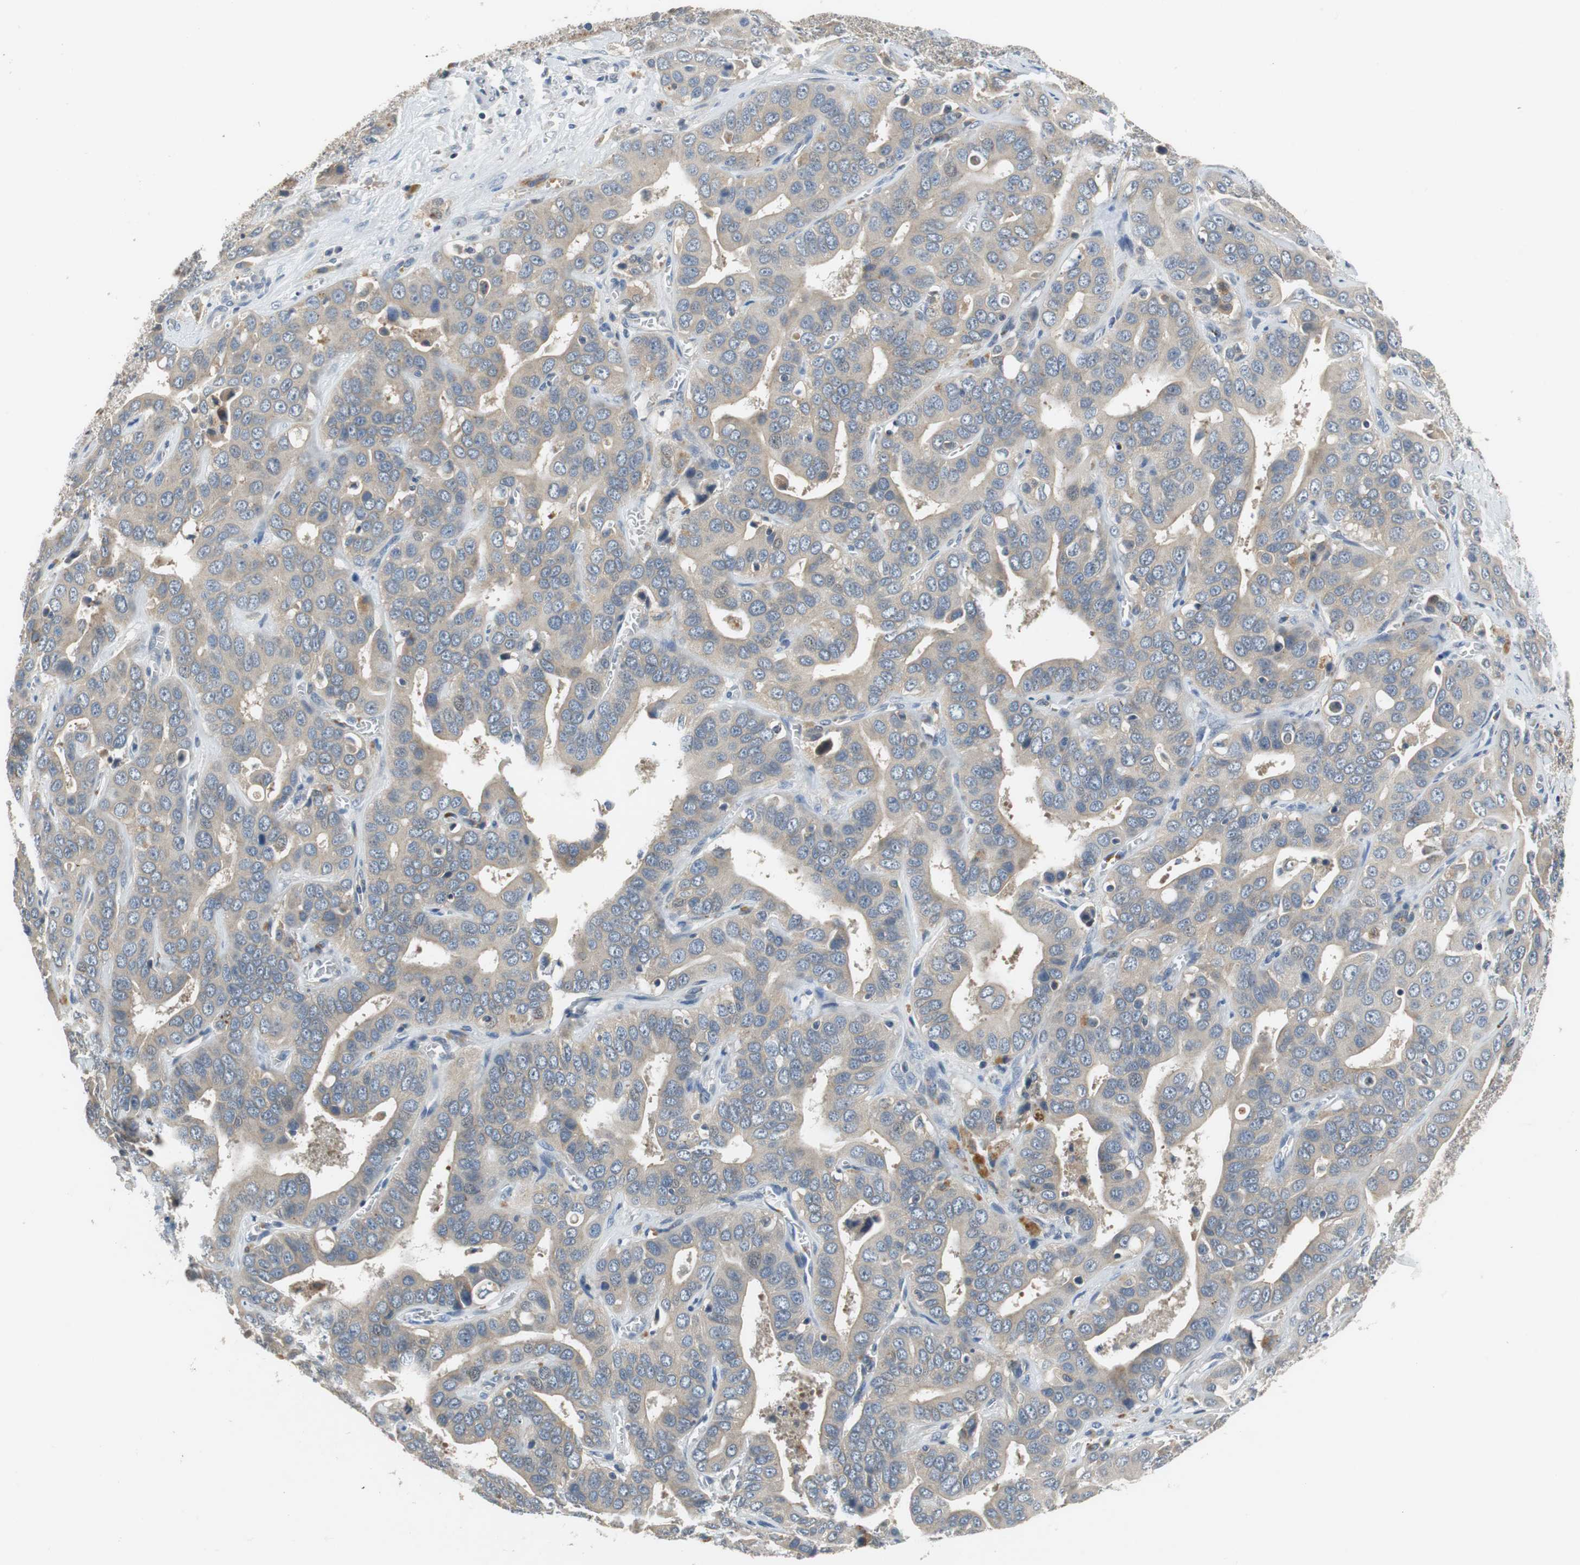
{"staining": {"intensity": "weak", "quantity": ">75%", "location": "cytoplasmic/membranous"}, "tissue": "liver cancer", "cell_type": "Tumor cells", "image_type": "cancer", "snomed": [{"axis": "morphology", "description": "Cholangiocarcinoma"}, {"axis": "topography", "description": "Liver"}], "caption": "Immunohistochemical staining of liver cancer (cholangiocarcinoma) exhibits weak cytoplasmic/membranous protein expression in about >75% of tumor cells.", "gene": "GLCCI1", "patient": {"sex": "female", "age": 52}}